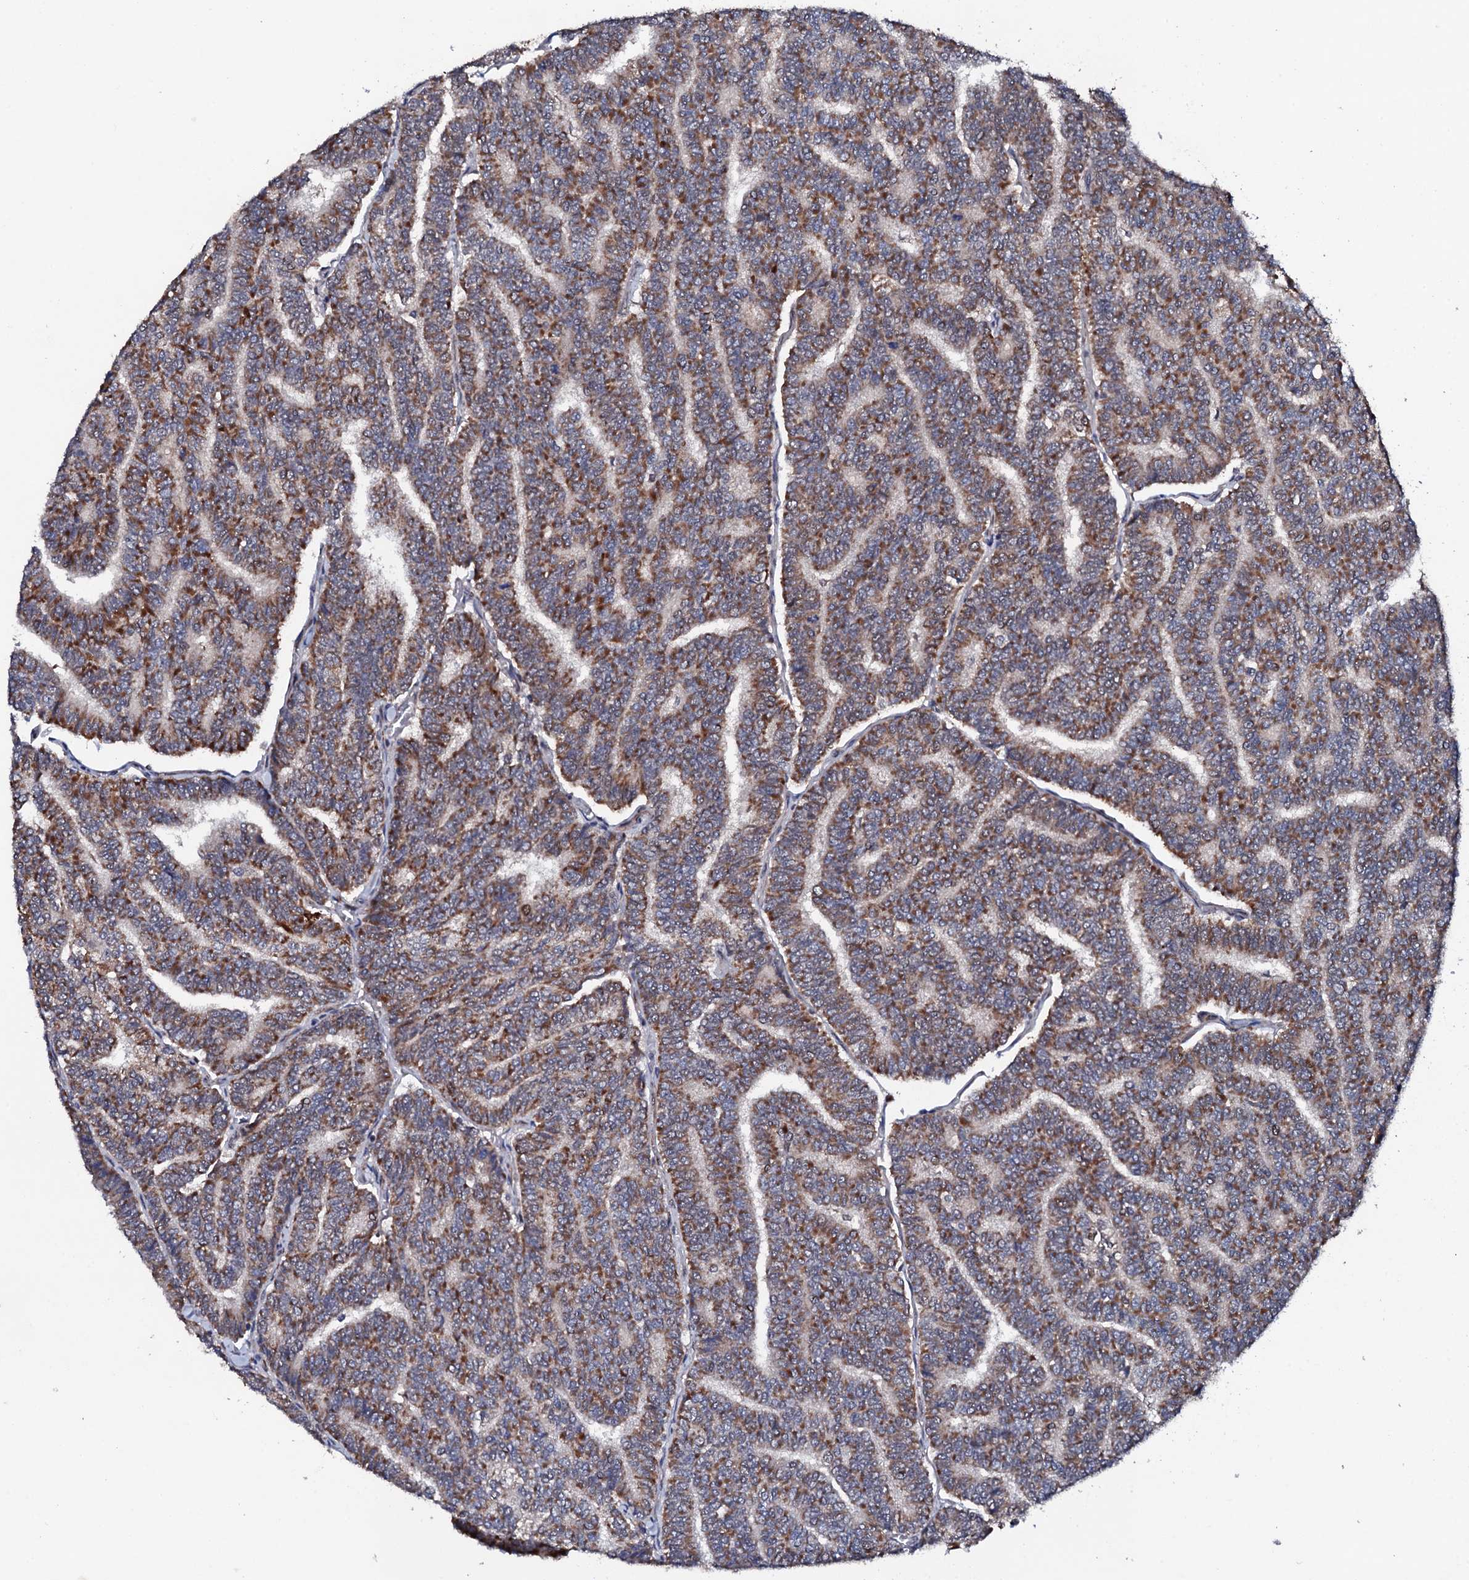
{"staining": {"intensity": "moderate", "quantity": ">75%", "location": "cytoplasmic/membranous"}, "tissue": "thyroid cancer", "cell_type": "Tumor cells", "image_type": "cancer", "snomed": [{"axis": "morphology", "description": "Papillary adenocarcinoma, NOS"}, {"axis": "topography", "description": "Thyroid gland"}], "caption": "Thyroid papillary adenocarcinoma tissue displays moderate cytoplasmic/membranous positivity in about >75% of tumor cells Using DAB (brown) and hematoxylin (blue) stains, captured at high magnification using brightfield microscopy.", "gene": "MTIF3", "patient": {"sex": "female", "age": 35}}